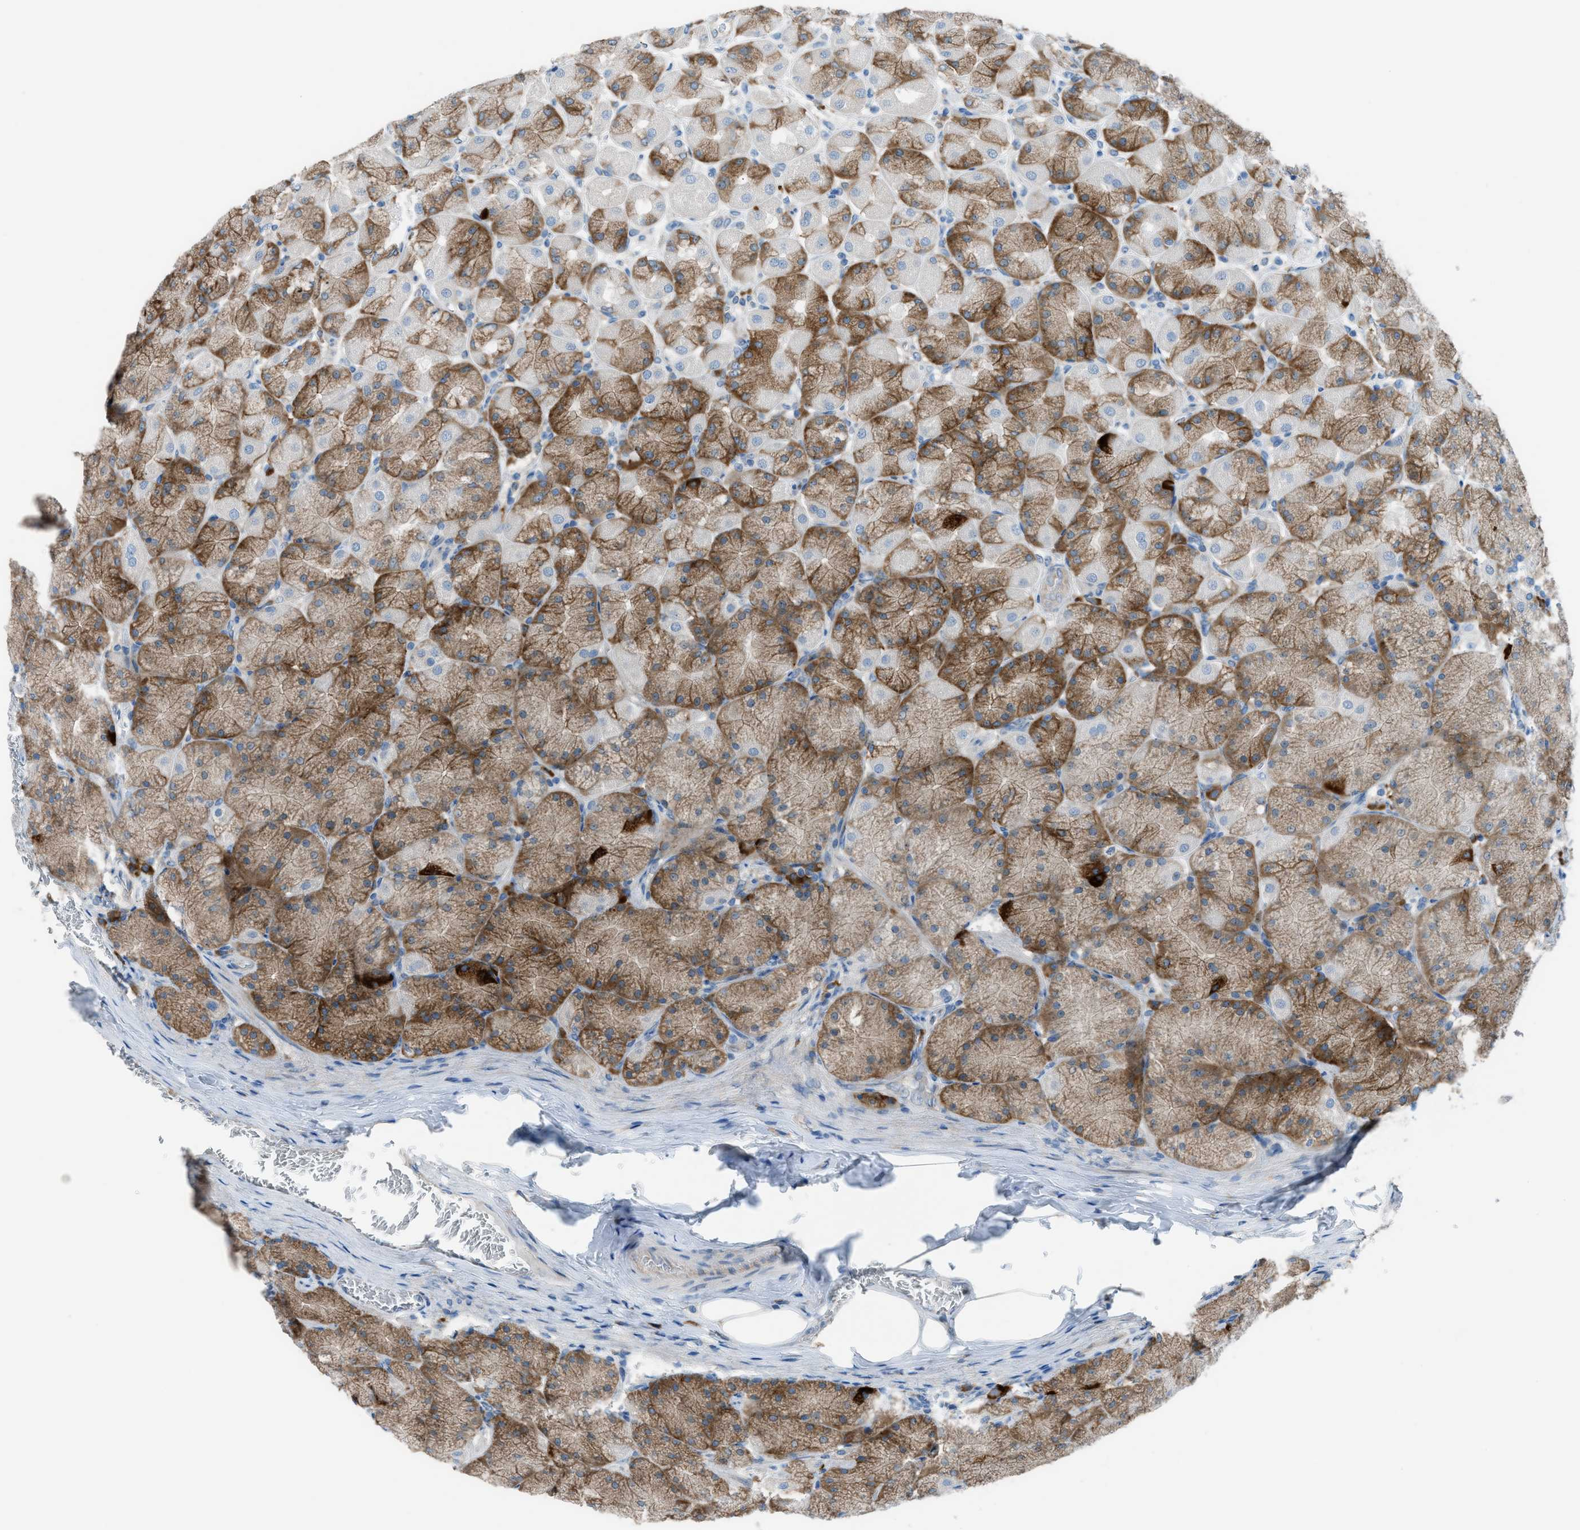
{"staining": {"intensity": "moderate", "quantity": ">75%", "location": "cytoplasmic/membranous"}, "tissue": "stomach", "cell_type": "Glandular cells", "image_type": "normal", "snomed": [{"axis": "morphology", "description": "Normal tissue, NOS"}, {"axis": "topography", "description": "Stomach, upper"}], "caption": "Benign stomach reveals moderate cytoplasmic/membranous positivity in approximately >75% of glandular cells.", "gene": "HEG1", "patient": {"sex": "female", "age": 56}}